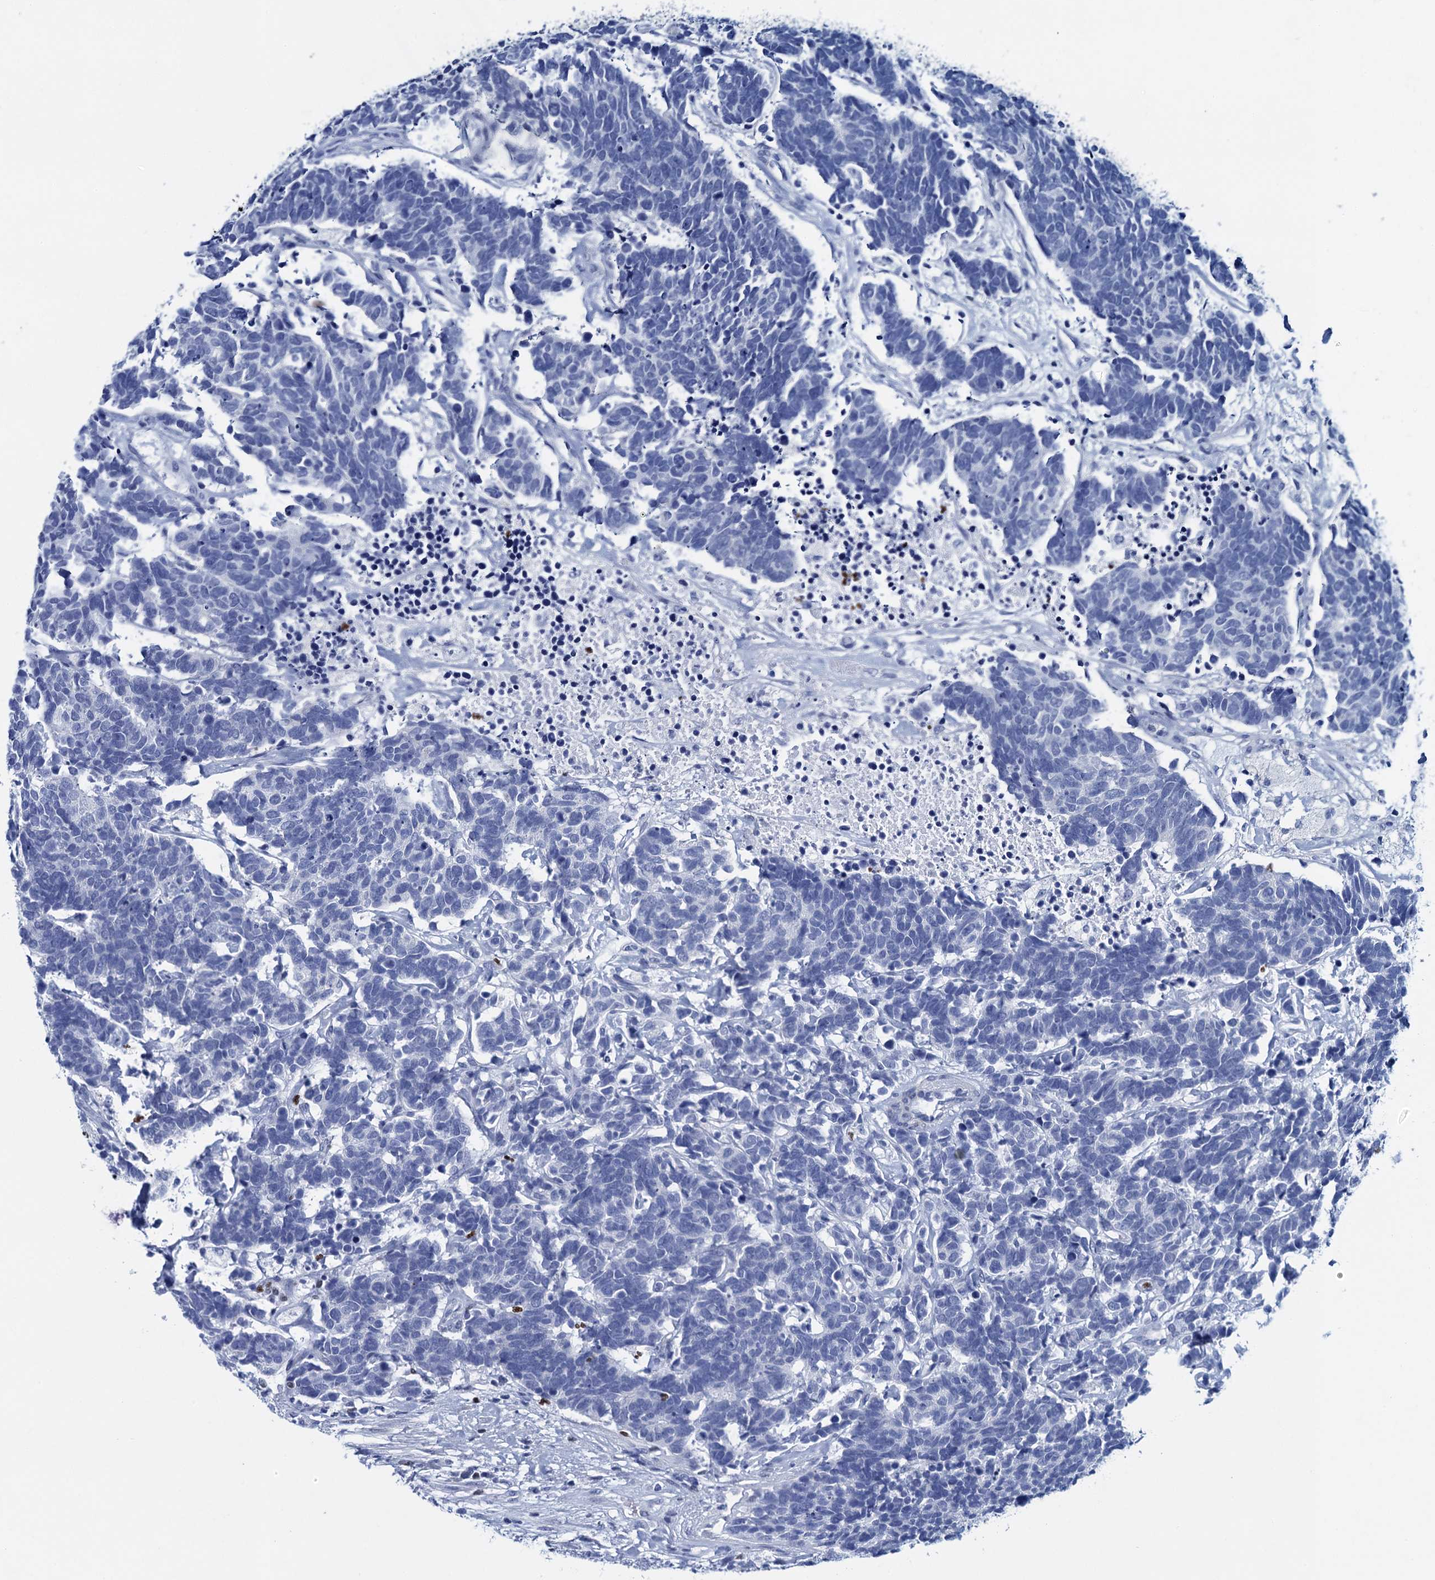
{"staining": {"intensity": "negative", "quantity": "none", "location": "none"}, "tissue": "carcinoid", "cell_type": "Tumor cells", "image_type": "cancer", "snomed": [{"axis": "morphology", "description": "Carcinoma, NOS"}, {"axis": "morphology", "description": "Carcinoid, malignant, NOS"}, {"axis": "topography", "description": "Urinary bladder"}], "caption": "IHC histopathology image of neoplastic tissue: human carcinoid stained with DAB reveals no significant protein staining in tumor cells.", "gene": "RHCG", "patient": {"sex": "male", "age": 57}}